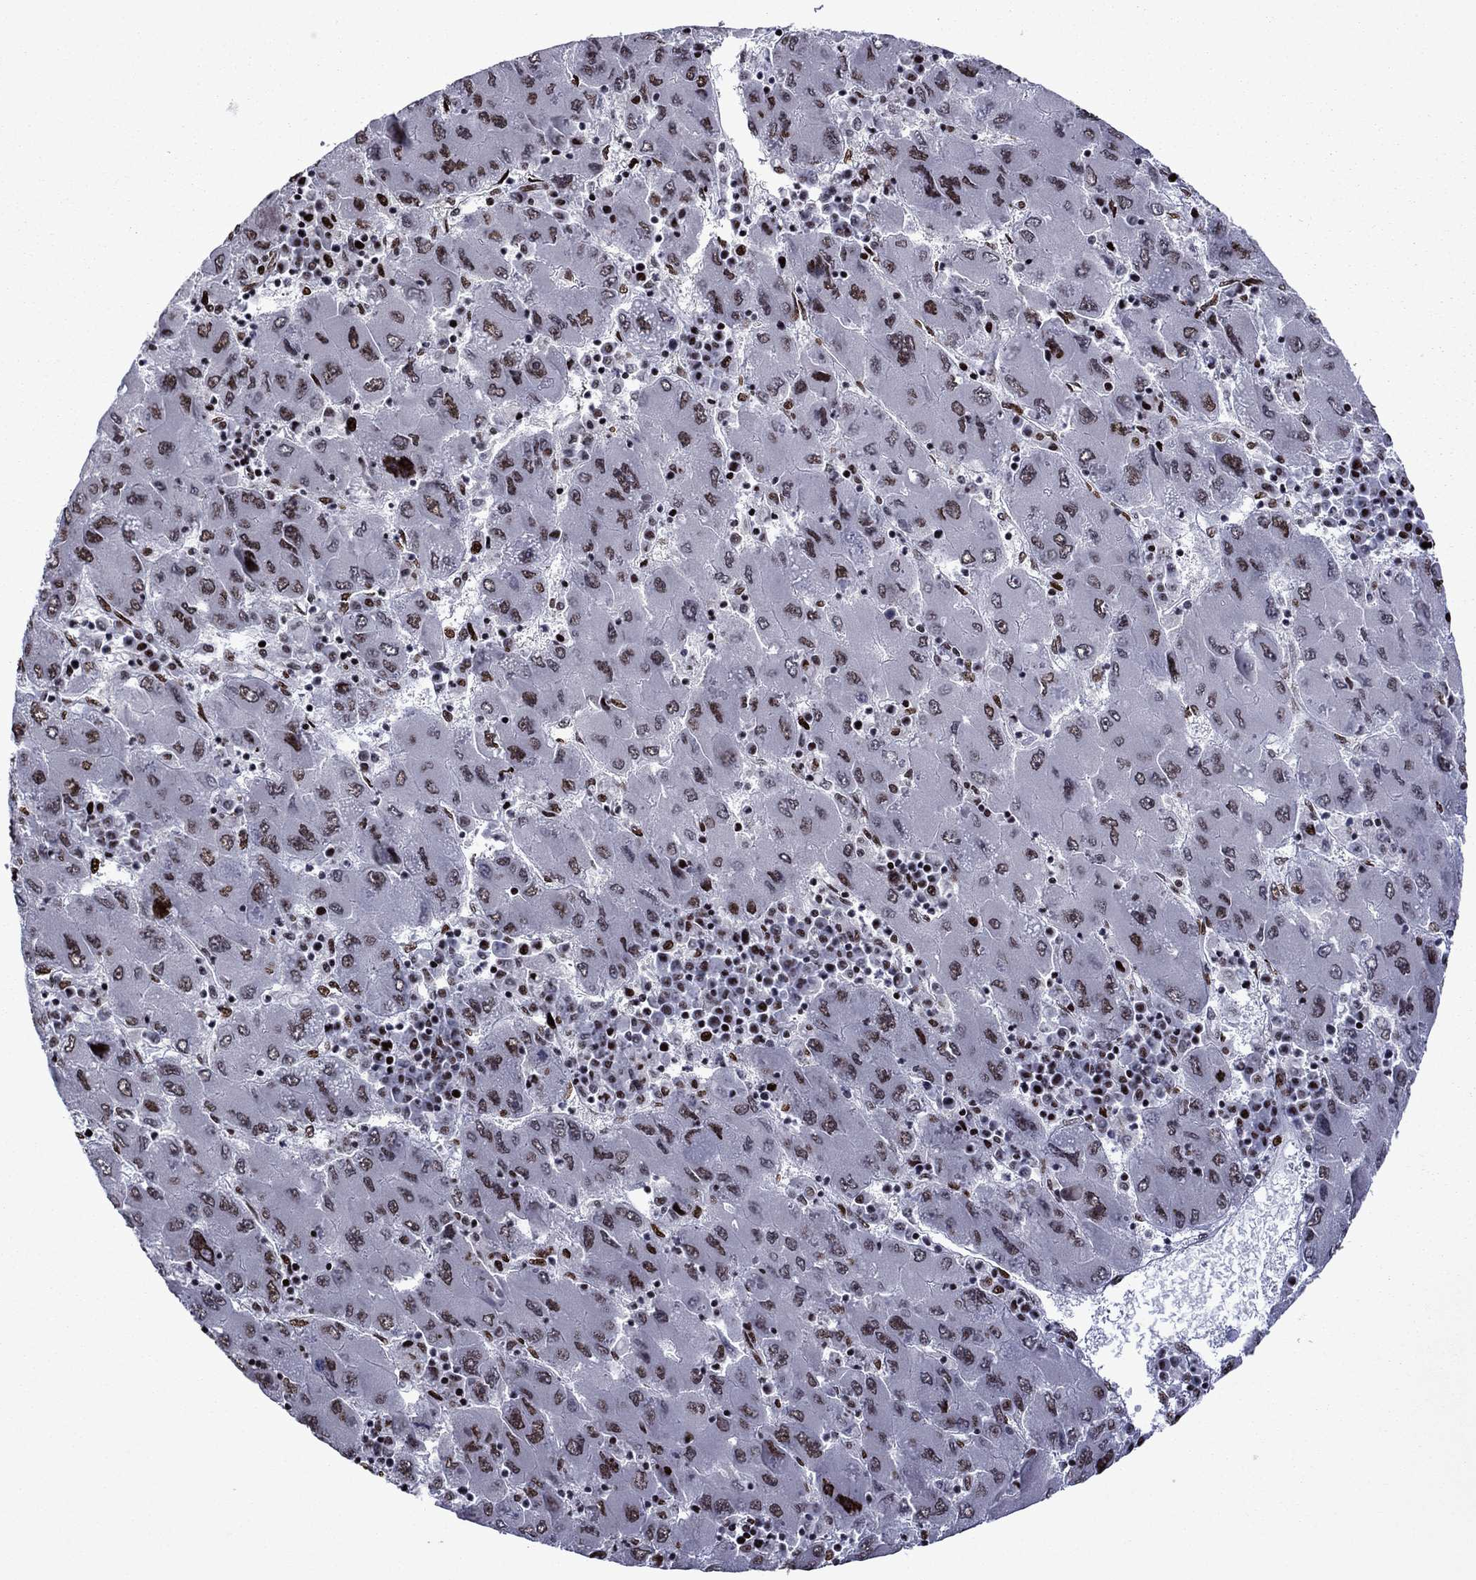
{"staining": {"intensity": "strong", "quantity": "25%-75%", "location": "nuclear"}, "tissue": "liver cancer", "cell_type": "Tumor cells", "image_type": "cancer", "snomed": [{"axis": "morphology", "description": "Carcinoma, Hepatocellular, NOS"}, {"axis": "topography", "description": "Liver"}], "caption": "High-power microscopy captured an IHC histopathology image of hepatocellular carcinoma (liver), revealing strong nuclear staining in approximately 25%-75% of tumor cells. (IHC, brightfield microscopy, high magnification).", "gene": "LIMK1", "patient": {"sex": "male", "age": 75}}